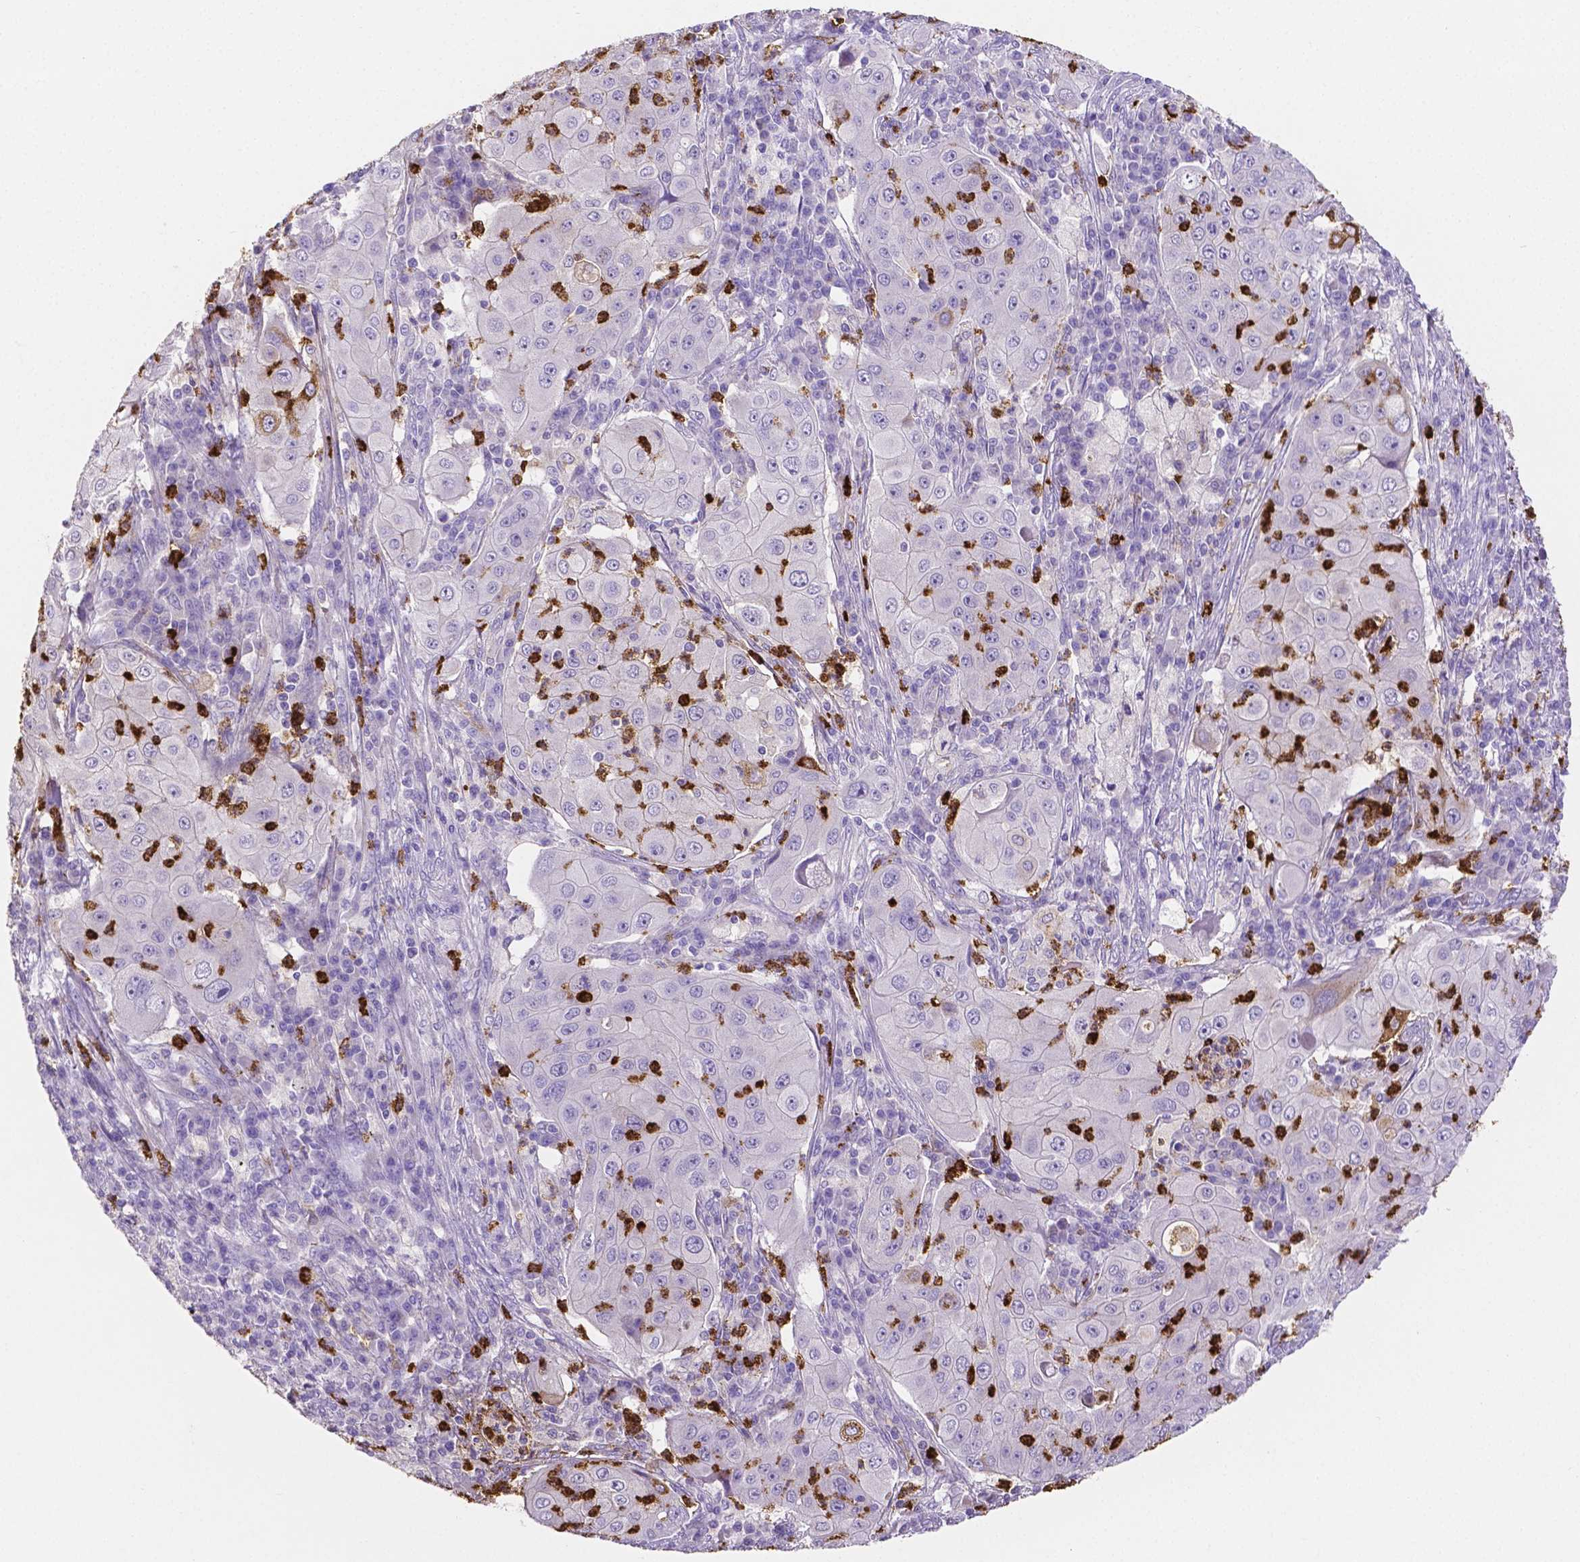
{"staining": {"intensity": "negative", "quantity": "none", "location": "none"}, "tissue": "lung cancer", "cell_type": "Tumor cells", "image_type": "cancer", "snomed": [{"axis": "morphology", "description": "Squamous cell carcinoma, NOS"}, {"axis": "topography", "description": "Lung"}], "caption": "There is no significant staining in tumor cells of lung cancer (squamous cell carcinoma).", "gene": "MMP9", "patient": {"sex": "female", "age": 59}}